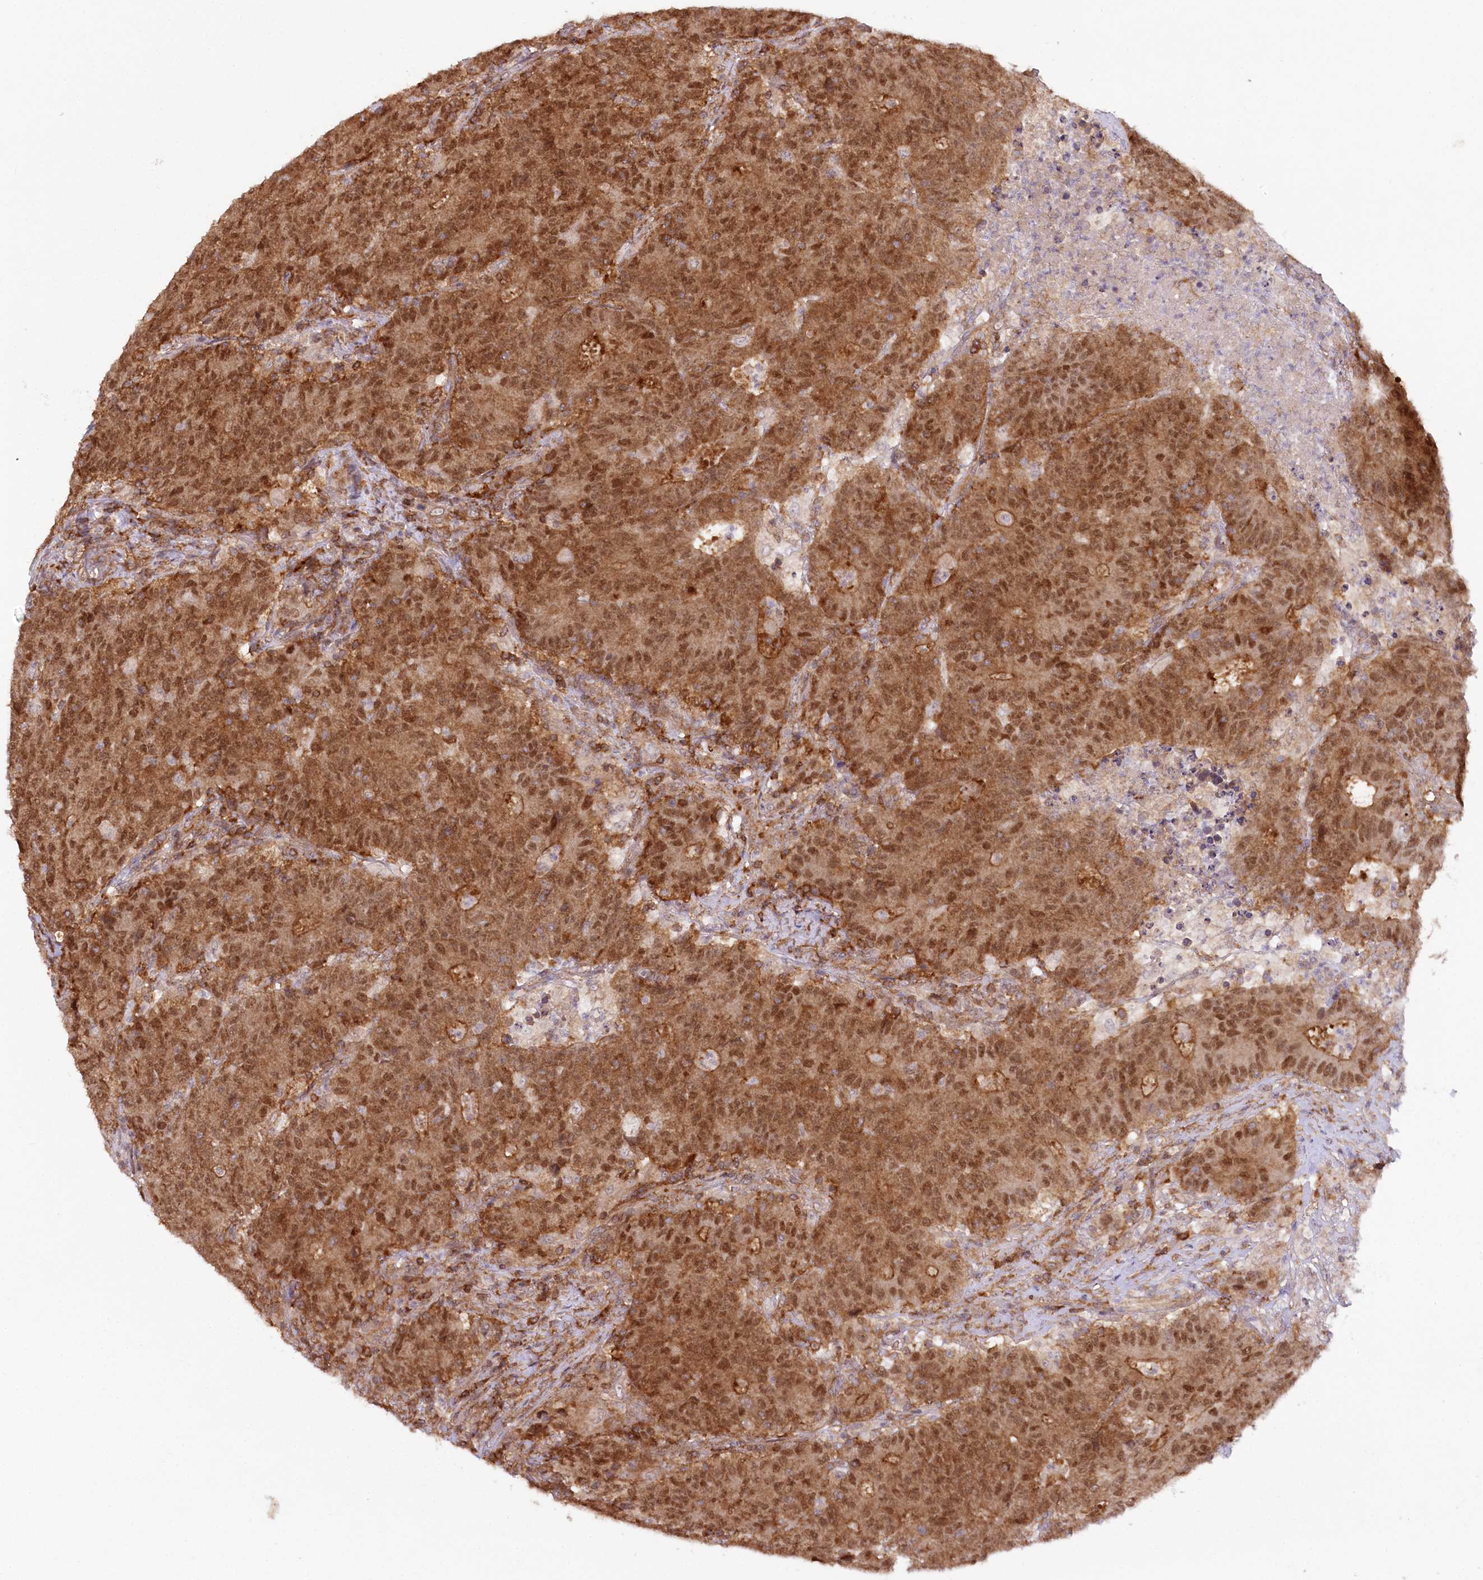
{"staining": {"intensity": "moderate", "quantity": ">75%", "location": "cytoplasmic/membranous,nuclear"}, "tissue": "colorectal cancer", "cell_type": "Tumor cells", "image_type": "cancer", "snomed": [{"axis": "morphology", "description": "Adenocarcinoma, NOS"}, {"axis": "topography", "description": "Colon"}], "caption": "Immunohistochemical staining of adenocarcinoma (colorectal) shows medium levels of moderate cytoplasmic/membranous and nuclear positivity in approximately >75% of tumor cells. The staining is performed using DAB brown chromogen to label protein expression. The nuclei are counter-stained blue using hematoxylin.", "gene": "CCDC91", "patient": {"sex": "female", "age": 75}}